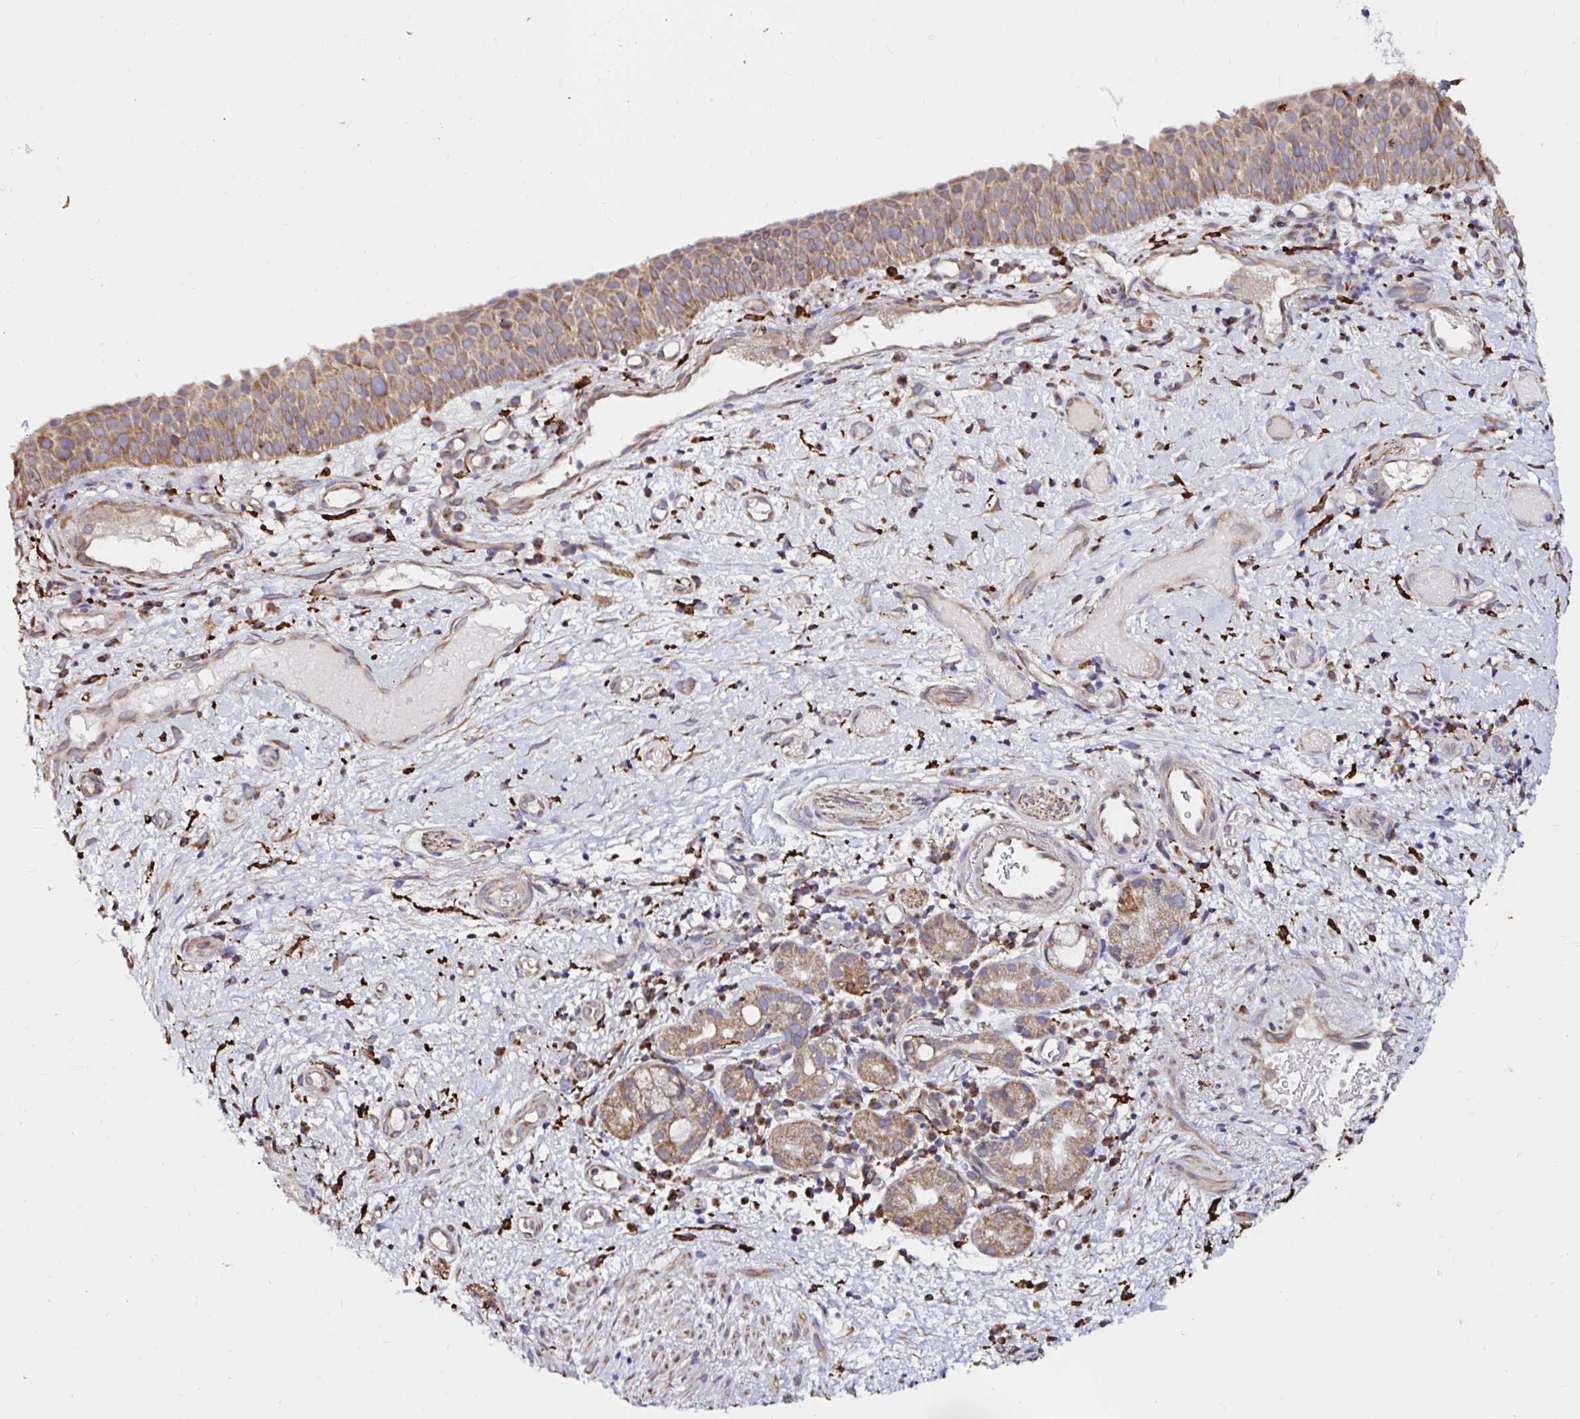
{"staining": {"intensity": "moderate", "quantity": "25%-75%", "location": "cytoplasmic/membranous"}, "tissue": "nasopharynx", "cell_type": "Respiratory epithelial cells", "image_type": "normal", "snomed": [{"axis": "morphology", "description": "Normal tissue, NOS"}, {"axis": "morphology", "description": "Inflammation, NOS"}, {"axis": "topography", "description": "Nasopharynx"}], "caption": "Immunohistochemistry (IHC) of benign nasopharynx shows medium levels of moderate cytoplasmic/membranous staining in approximately 25%-75% of respiratory epithelial cells. The staining was performed using DAB, with brown indicating positive protein expression. Nuclei are stained blue with hematoxylin.", "gene": "MSR1", "patient": {"sex": "male", "age": 54}}